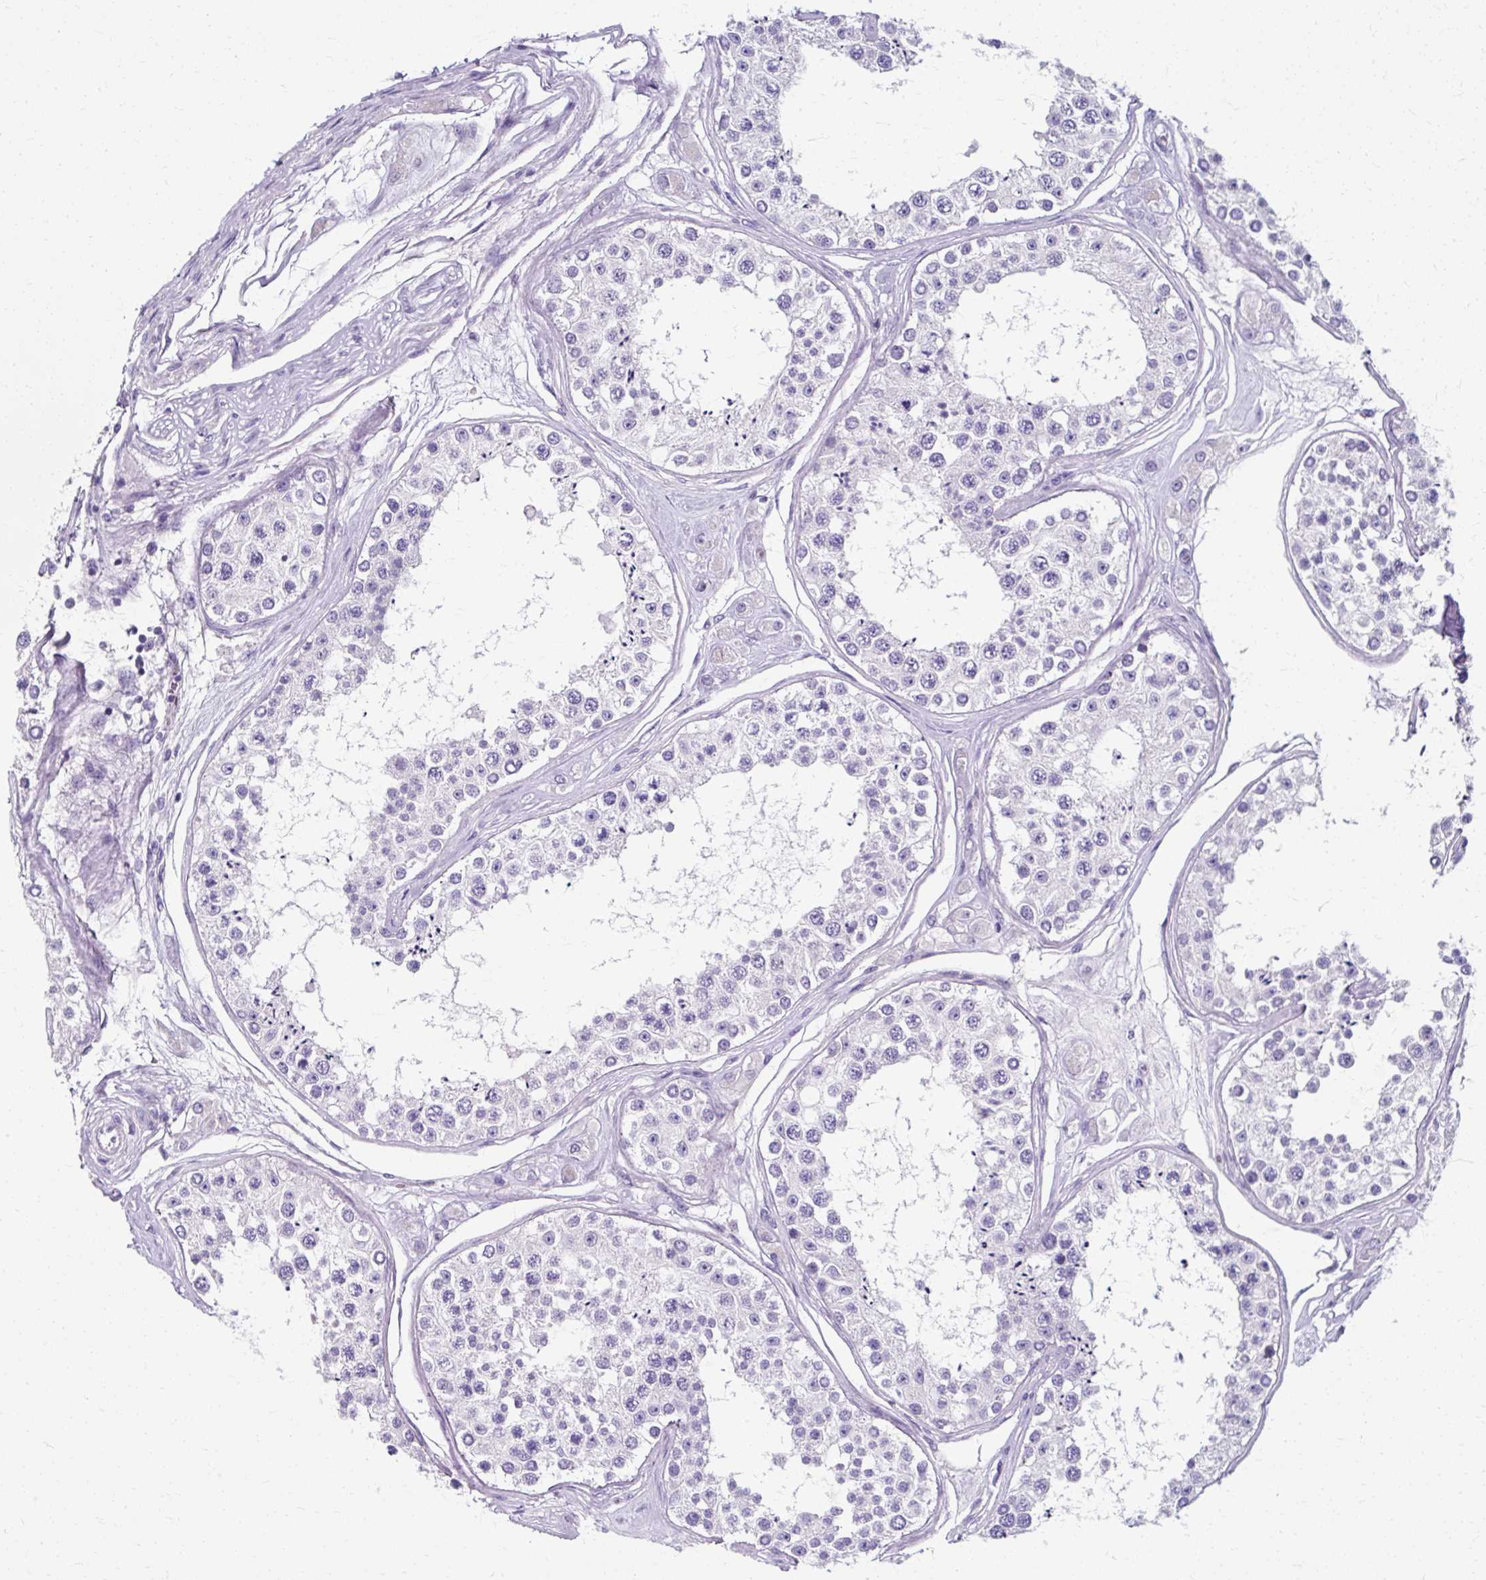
{"staining": {"intensity": "negative", "quantity": "none", "location": "none"}, "tissue": "testis", "cell_type": "Cells in seminiferous ducts", "image_type": "normal", "snomed": [{"axis": "morphology", "description": "Normal tissue, NOS"}, {"axis": "topography", "description": "Testis"}], "caption": "Immunohistochemical staining of unremarkable human testis shows no significant expression in cells in seminiferous ducts.", "gene": "ZNF555", "patient": {"sex": "male", "age": 25}}